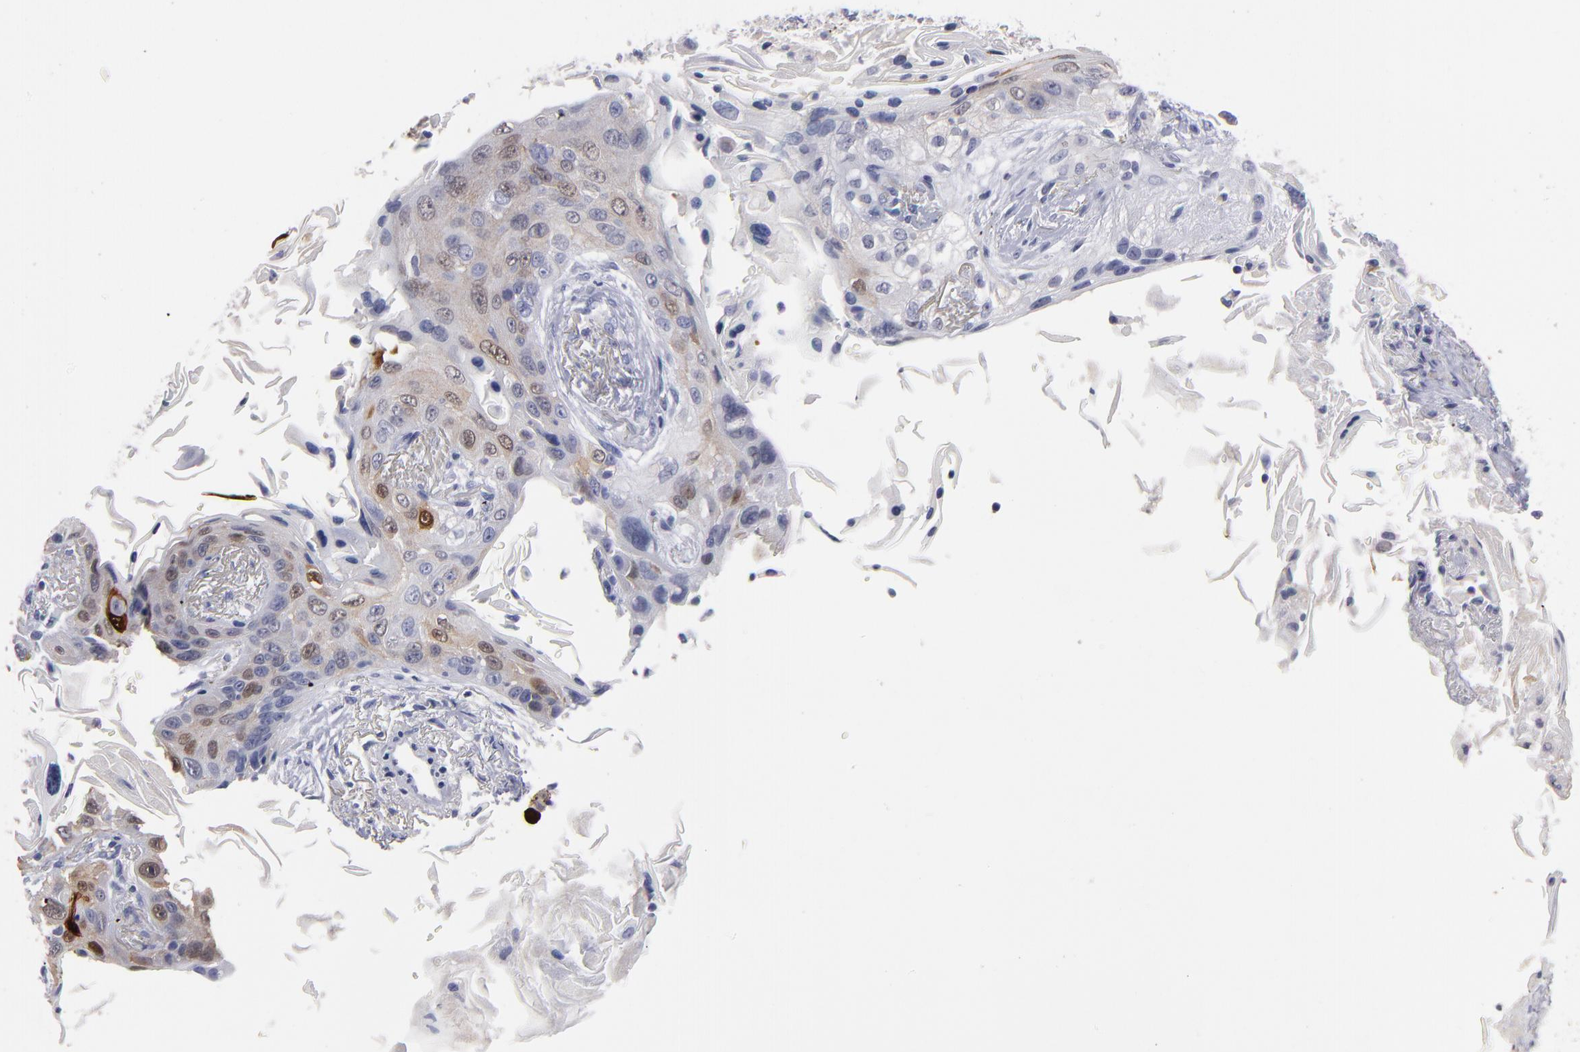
{"staining": {"intensity": "moderate", "quantity": "<25%", "location": "cytoplasmic/membranous,nuclear"}, "tissue": "lung cancer", "cell_type": "Tumor cells", "image_type": "cancer", "snomed": [{"axis": "morphology", "description": "Squamous cell carcinoma, NOS"}, {"axis": "topography", "description": "Lung"}], "caption": "Protein expression by immunohistochemistry shows moderate cytoplasmic/membranous and nuclear positivity in about <25% of tumor cells in lung cancer (squamous cell carcinoma).", "gene": "FABP4", "patient": {"sex": "female", "age": 67}}